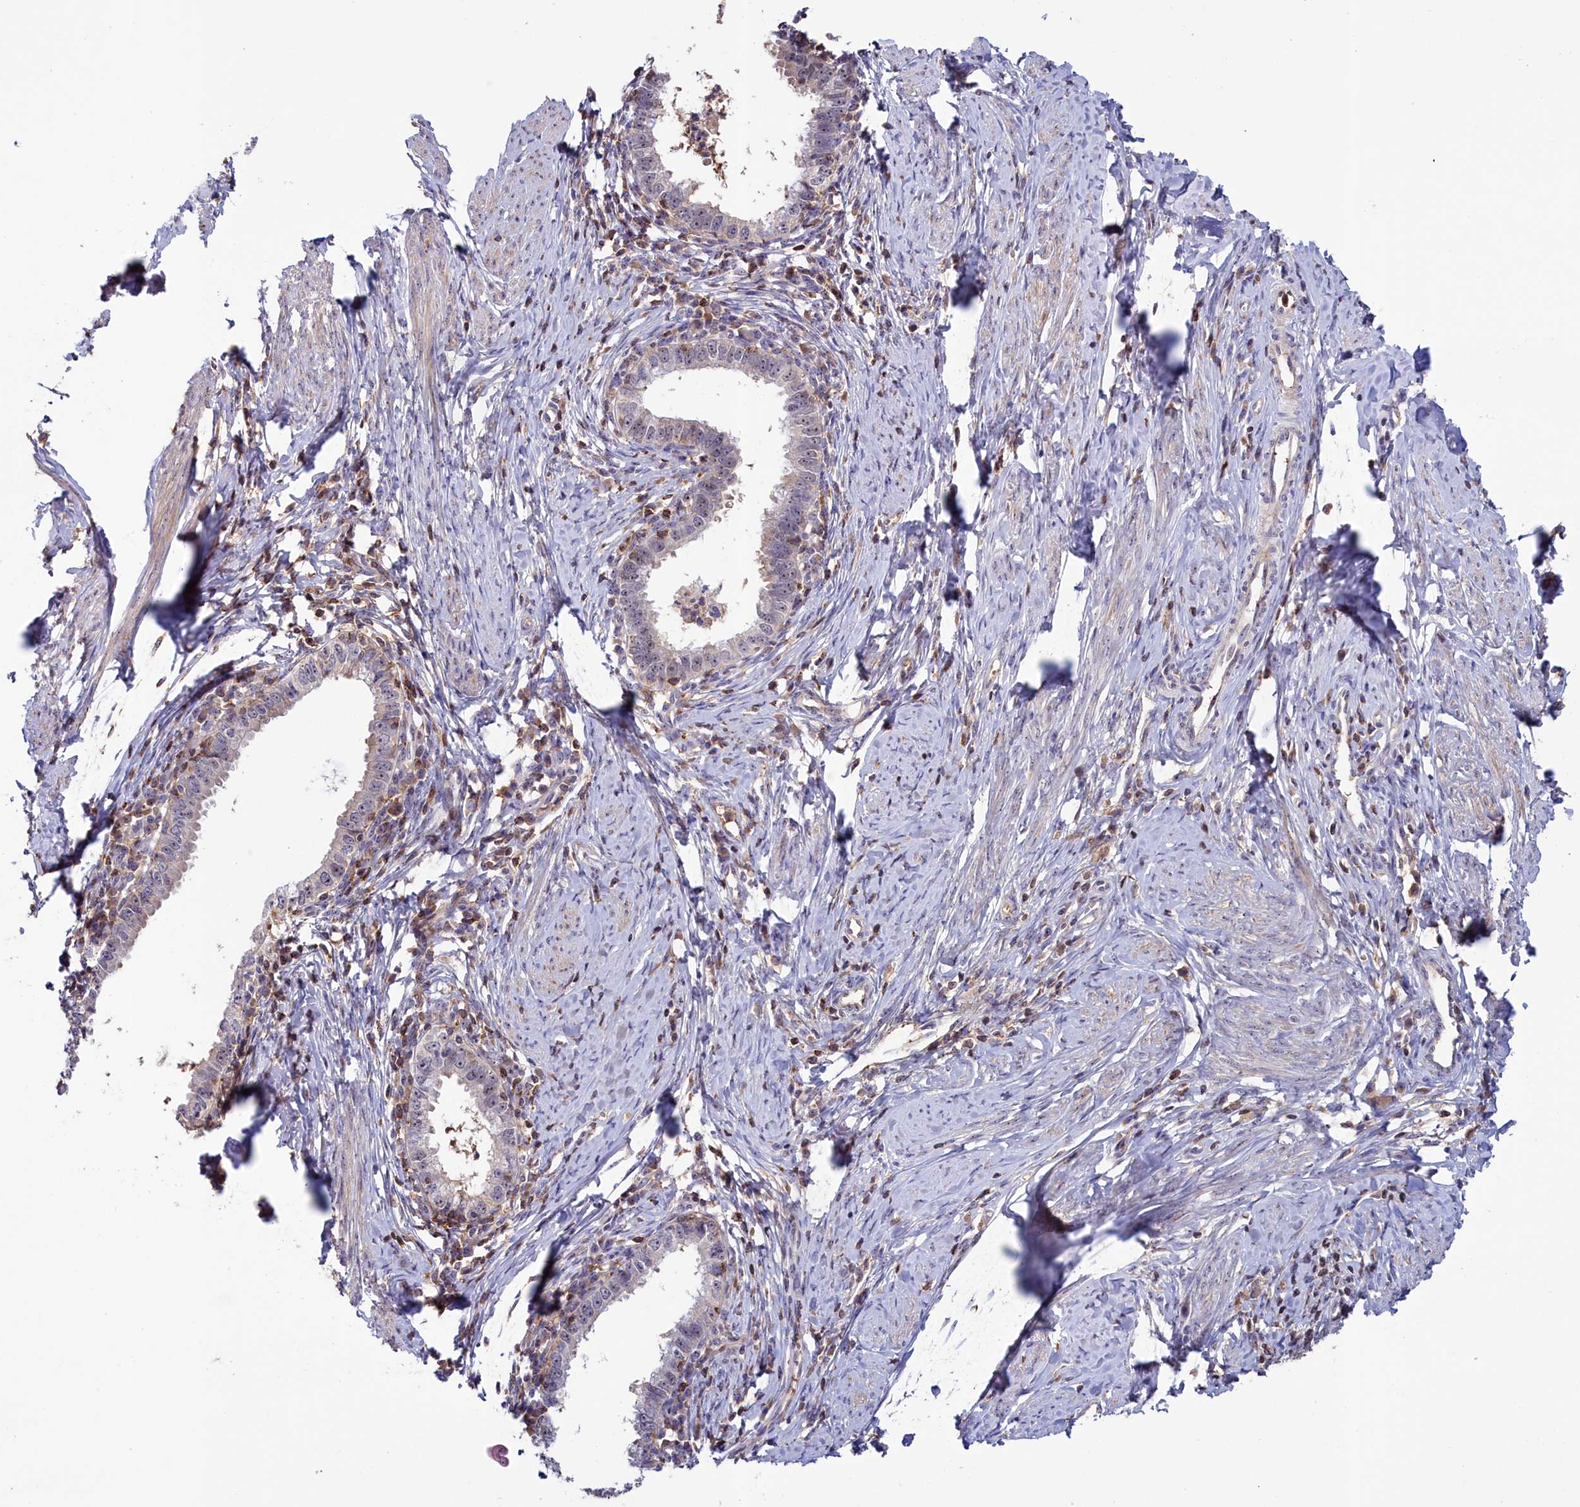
{"staining": {"intensity": "negative", "quantity": "none", "location": "none"}, "tissue": "cervical cancer", "cell_type": "Tumor cells", "image_type": "cancer", "snomed": [{"axis": "morphology", "description": "Adenocarcinoma, NOS"}, {"axis": "topography", "description": "Cervix"}], "caption": "This histopathology image is of cervical cancer stained with immunohistochemistry to label a protein in brown with the nuclei are counter-stained blue. There is no positivity in tumor cells.", "gene": "NEURL4", "patient": {"sex": "female", "age": 36}}